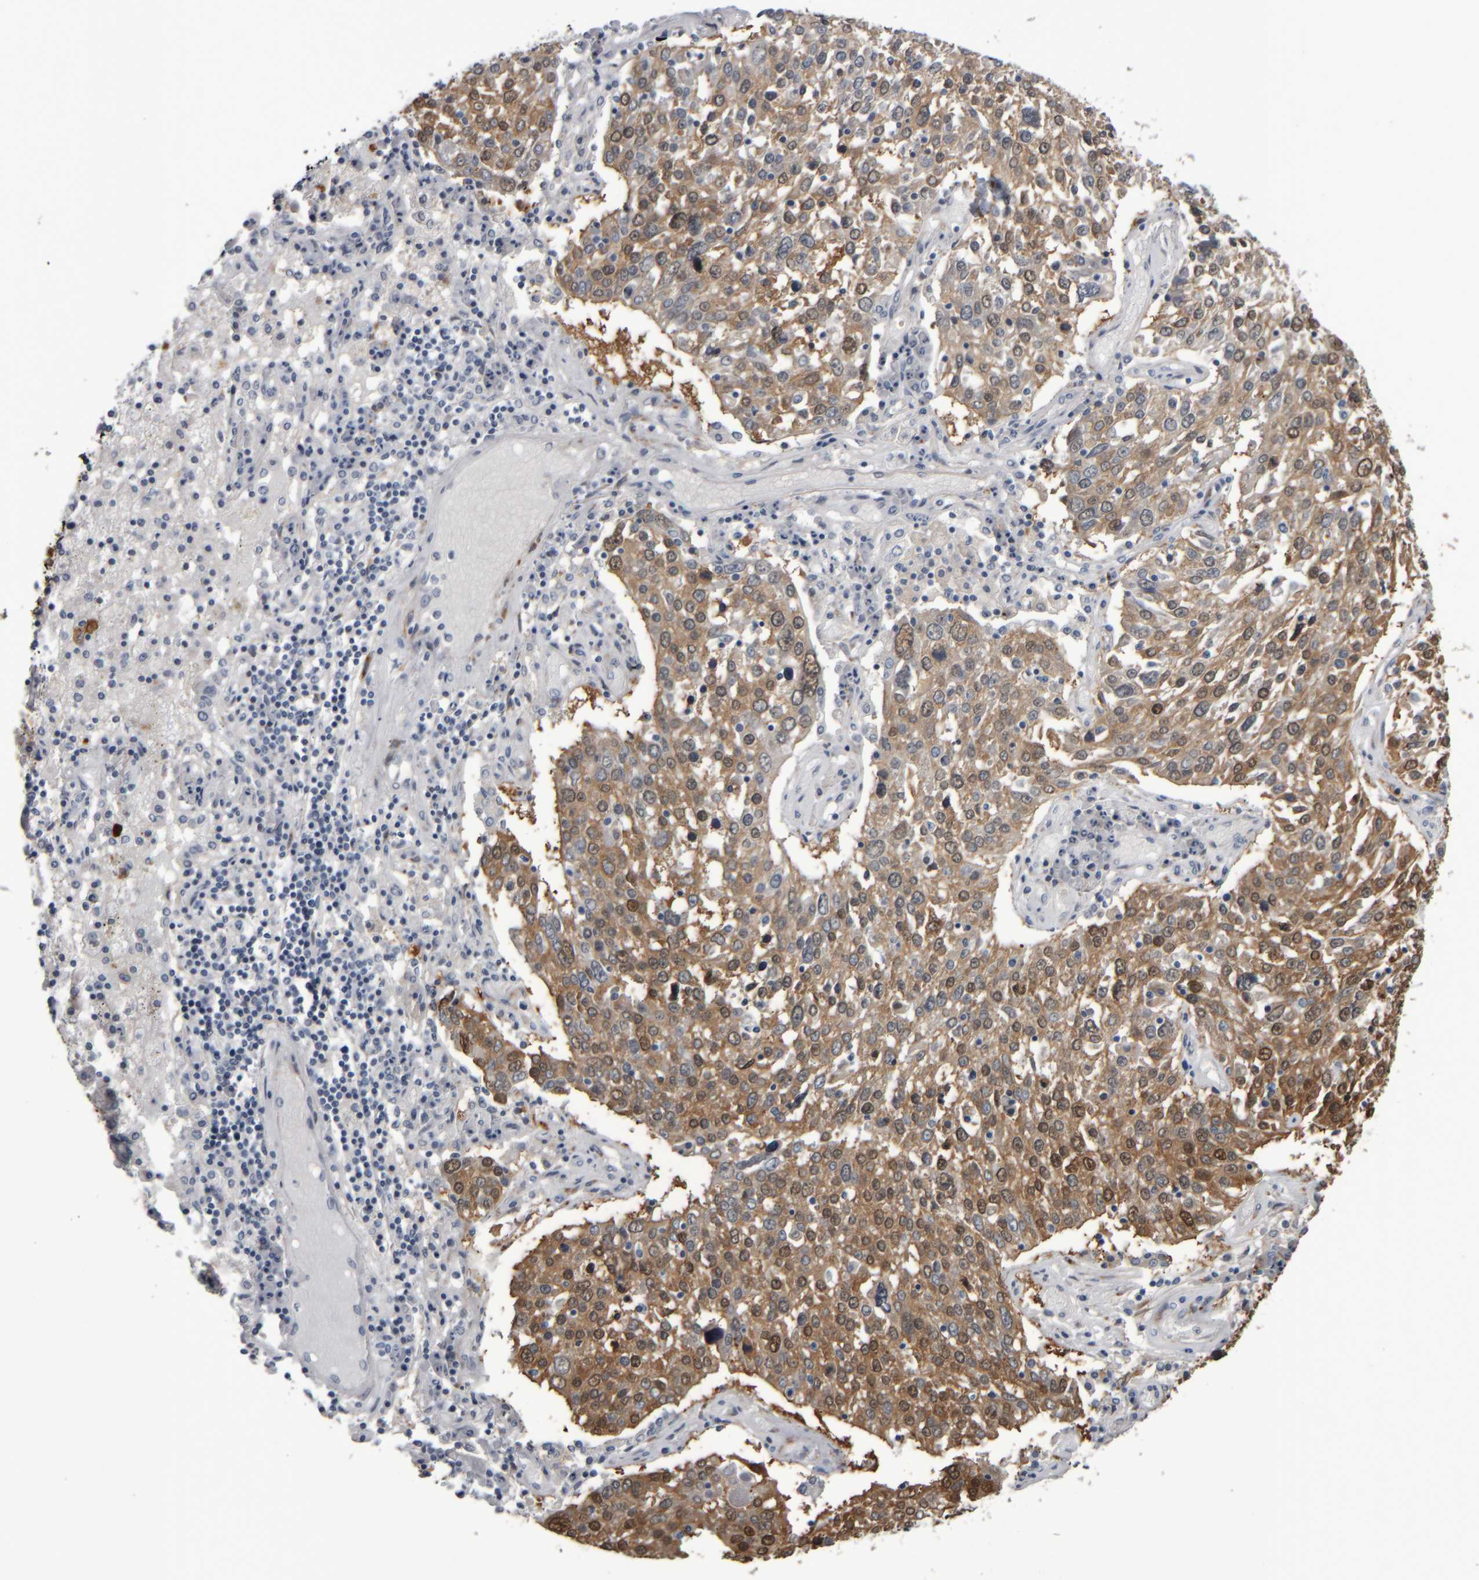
{"staining": {"intensity": "moderate", "quantity": ">75%", "location": "cytoplasmic/membranous,nuclear"}, "tissue": "lung cancer", "cell_type": "Tumor cells", "image_type": "cancer", "snomed": [{"axis": "morphology", "description": "Squamous cell carcinoma, NOS"}, {"axis": "topography", "description": "Lung"}], "caption": "About >75% of tumor cells in human lung cancer exhibit moderate cytoplasmic/membranous and nuclear protein positivity as visualized by brown immunohistochemical staining.", "gene": "COL14A1", "patient": {"sex": "male", "age": 65}}